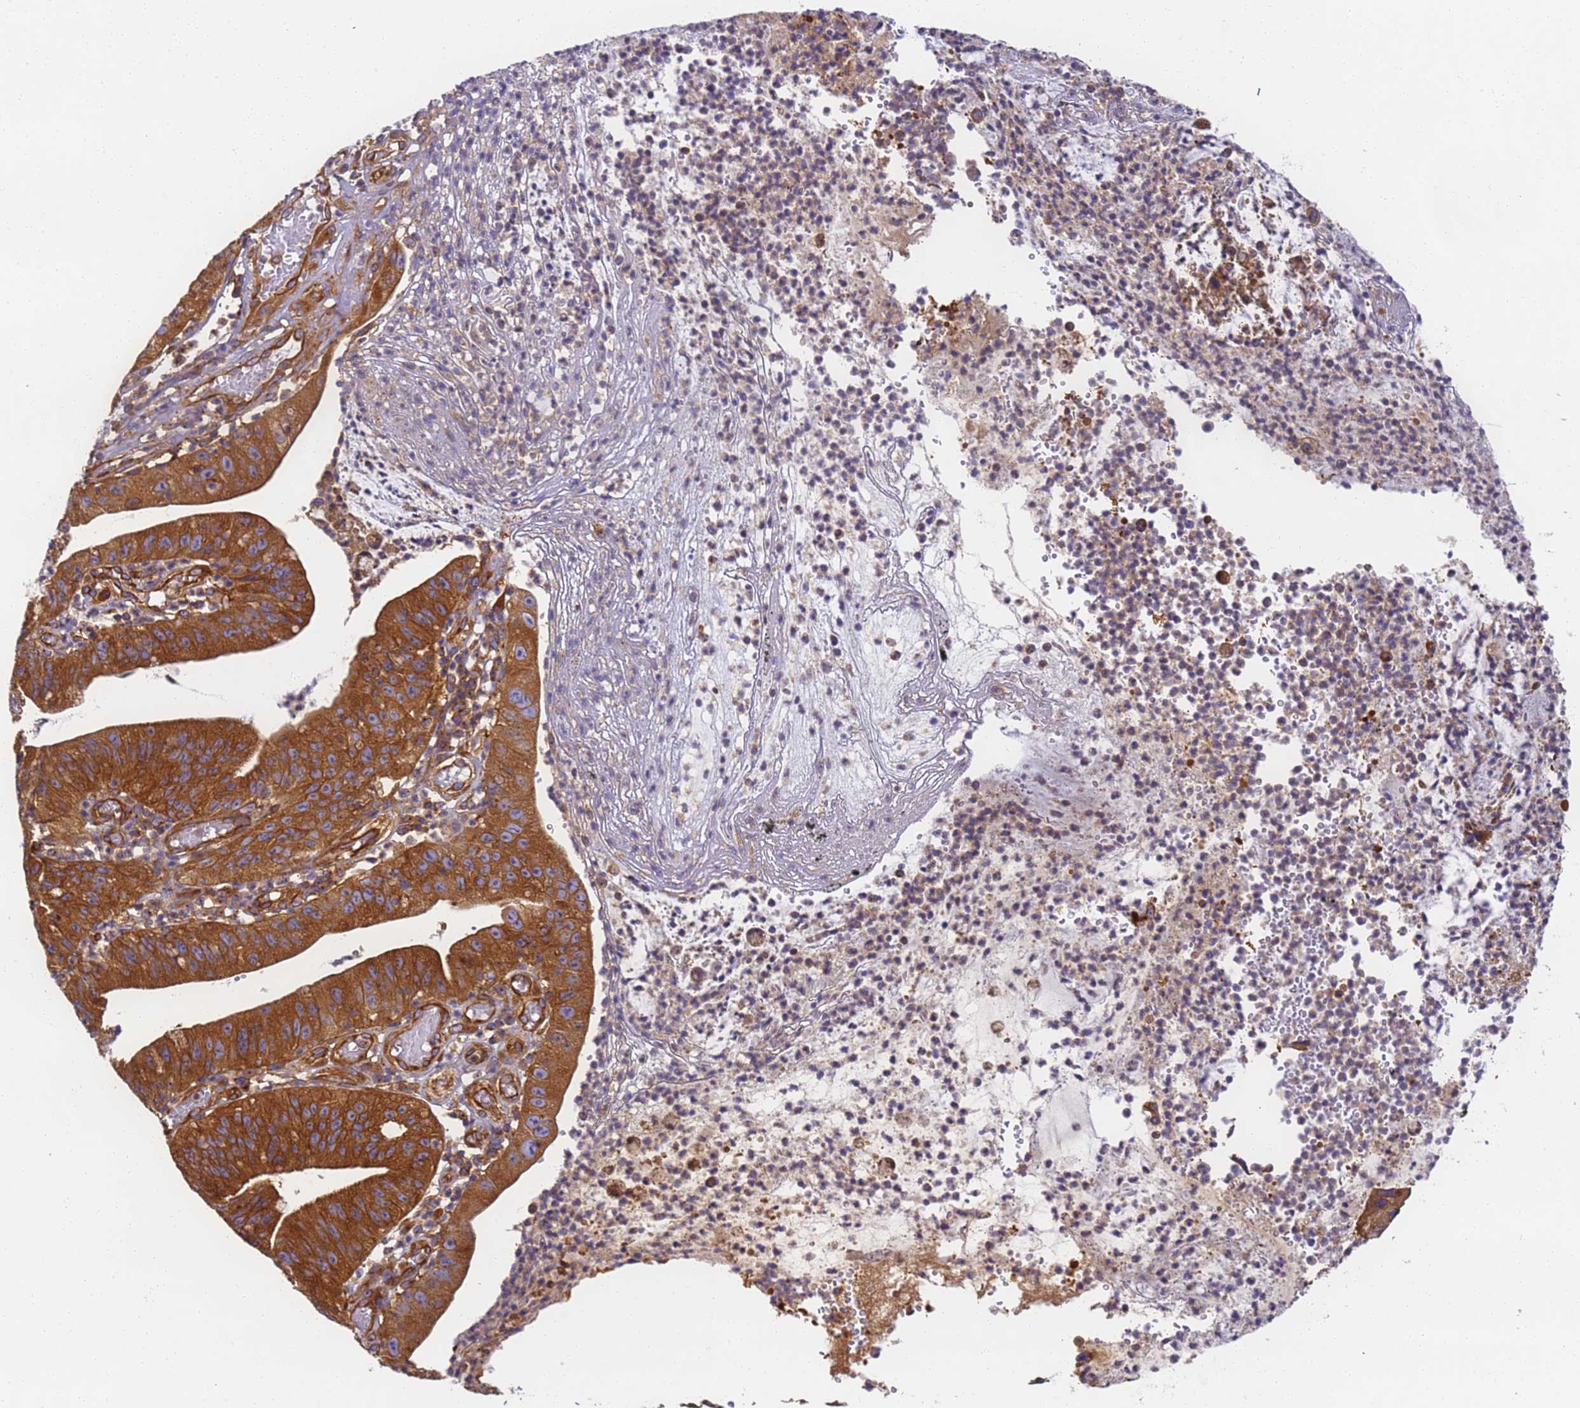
{"staining": {"intensity": "strong", "quantity": ">75%", "location": "cytoplasmic/membranous"}, "tissue": "stomach cancer", "cell_type": "Tumor cells", "image_type": "cancer", "snomed": [{"axis": "morphology", "description": "Adenocarcinoma, NOS"}, {"axis": "topography", "description": "Stomach"}], "caption": "This is an image of immunohistochemistry (IHC) staining of stomach cancer, which shows strong staining in the cytoplasmic/membranous of tumor cells.", "gene": "DYNC1I2", "patient": {"sex": "male", "age": 59}}